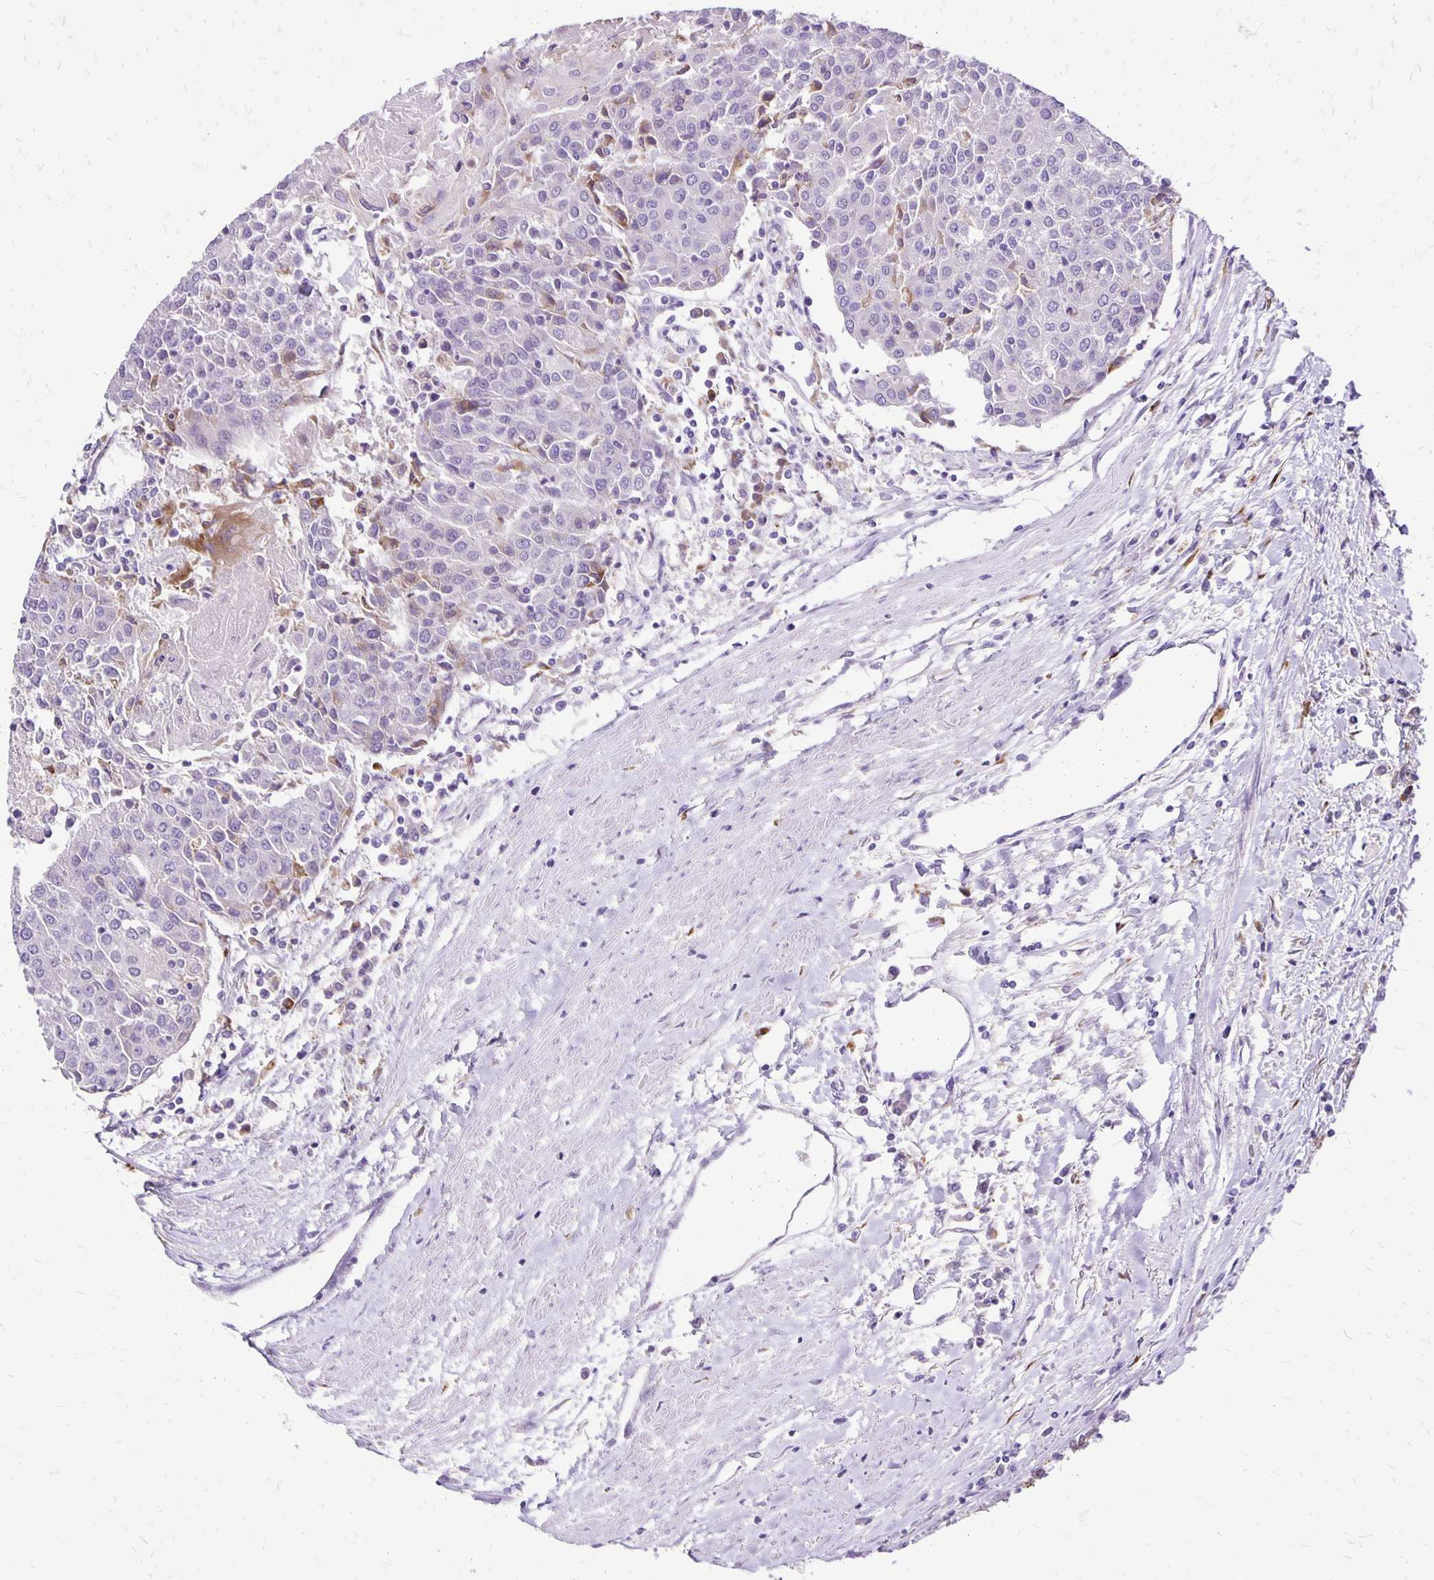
{"staining": {"intensity": "negative", "quantity": "none", "location": "none"}, "tissue": "urothelial cancer", "cell_type": "Tumor cells", "image_type": "cancer", "snomed": [{"axis": "morphology", "description": "Urothelial carcinoma, High grade"}, {"axis": "topography", "description": "Urinary bladder"}], "caption": "Tumor cells show no significant protein positivity in urothelial carcinoma (high-grade).", "gene": "EIF5A", "patient": {"sex": "female", "age": 85}}